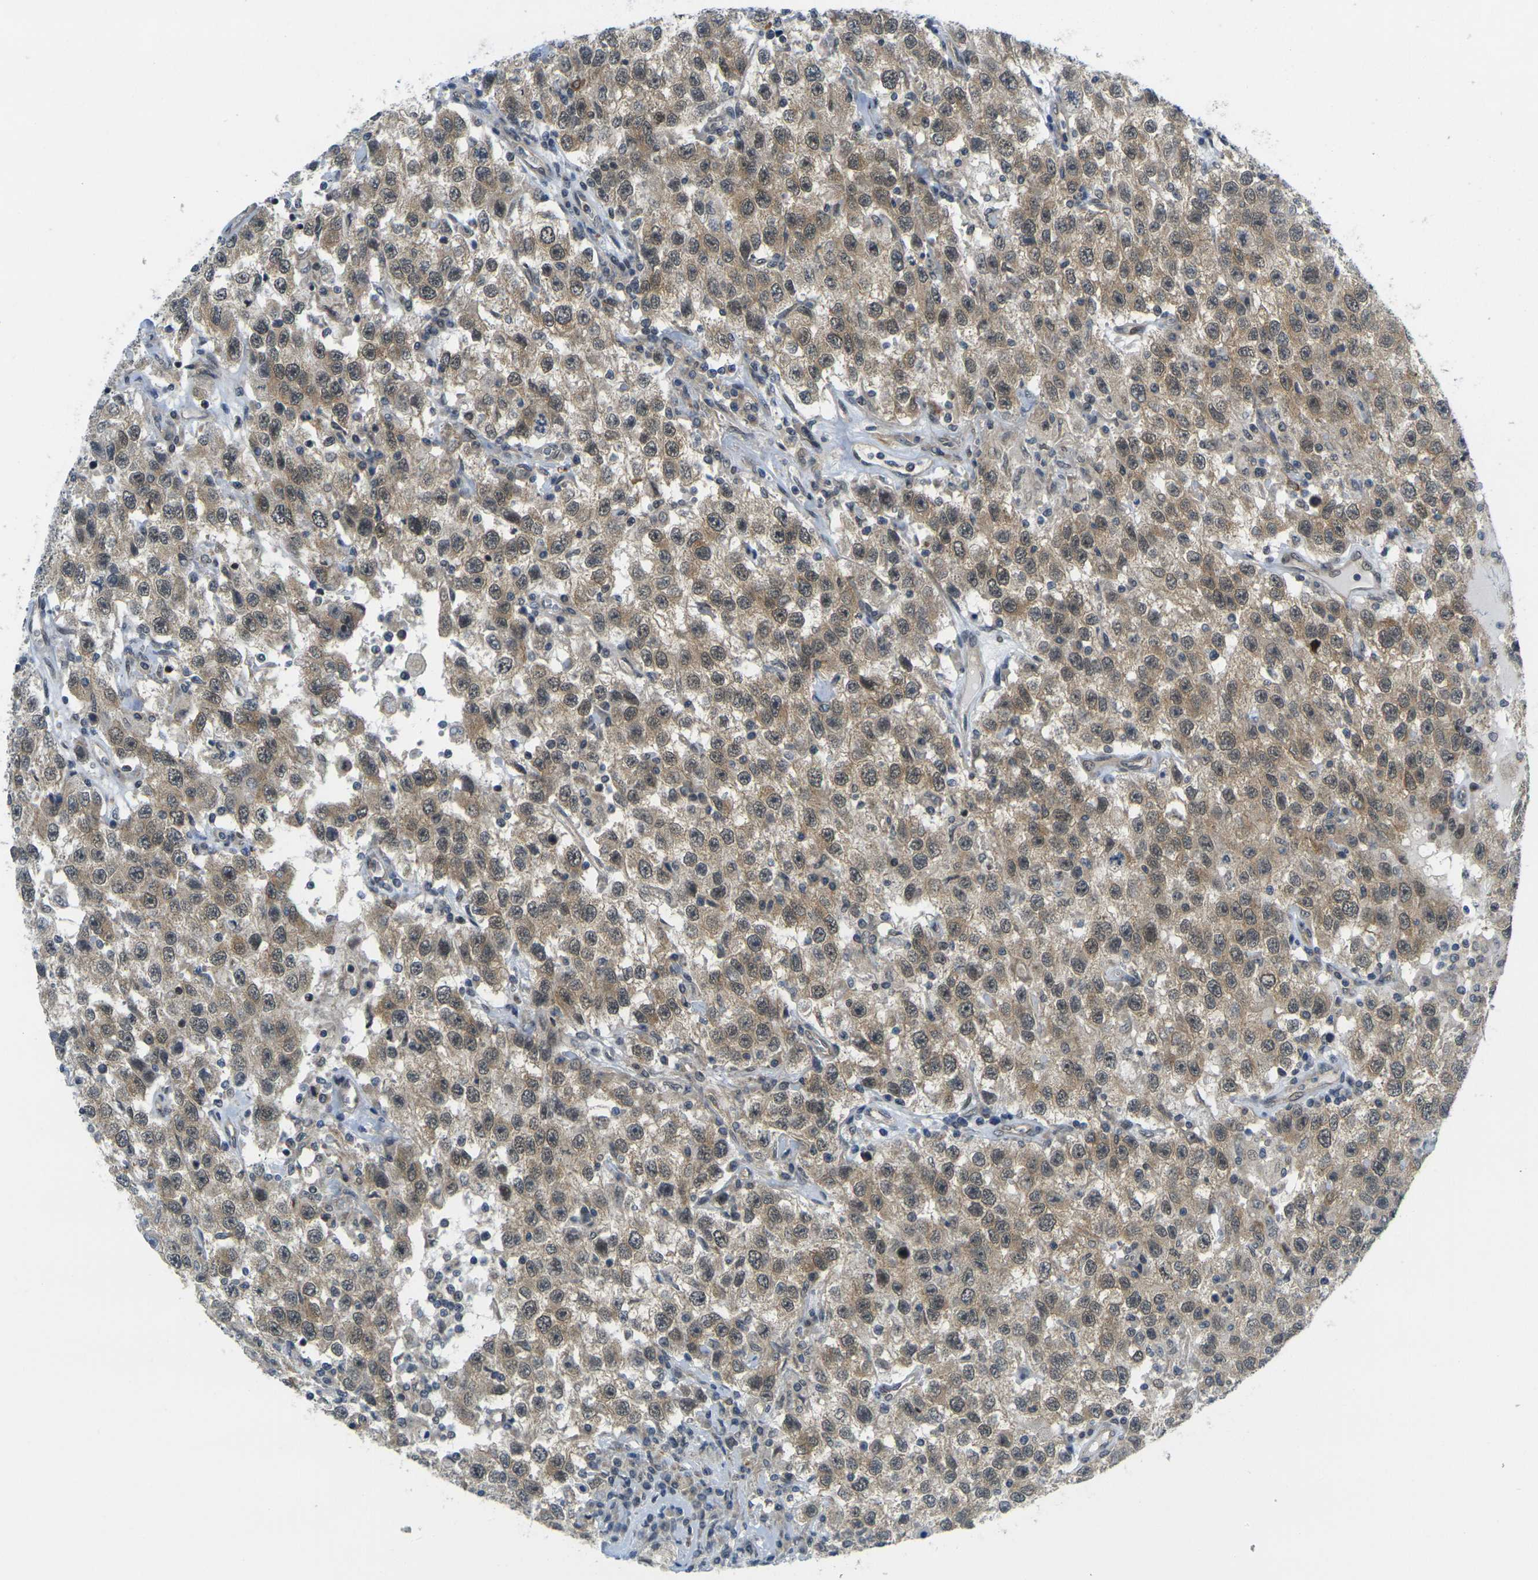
{"staining": {"intensity": "moderate", "quantity": ">75%", "location": "cytoplasmic/membranous,nuclear"}, "tissue": "testis cancer", "cell_type": "Tumor cells", "image_type": "cancer", "snomed": [{"axis": "morphology", "description": "Seminoma, NOS"}, {"axis": "topography", "description": "Testis"}], "caption": "An image of human testis seminoma stained for a protein shows moderate cytoplasmic/membranous and nuclear brown staining in tumor cells.", "gene": "KCTD10", "patient": {"sex": "male", "age": 41}}